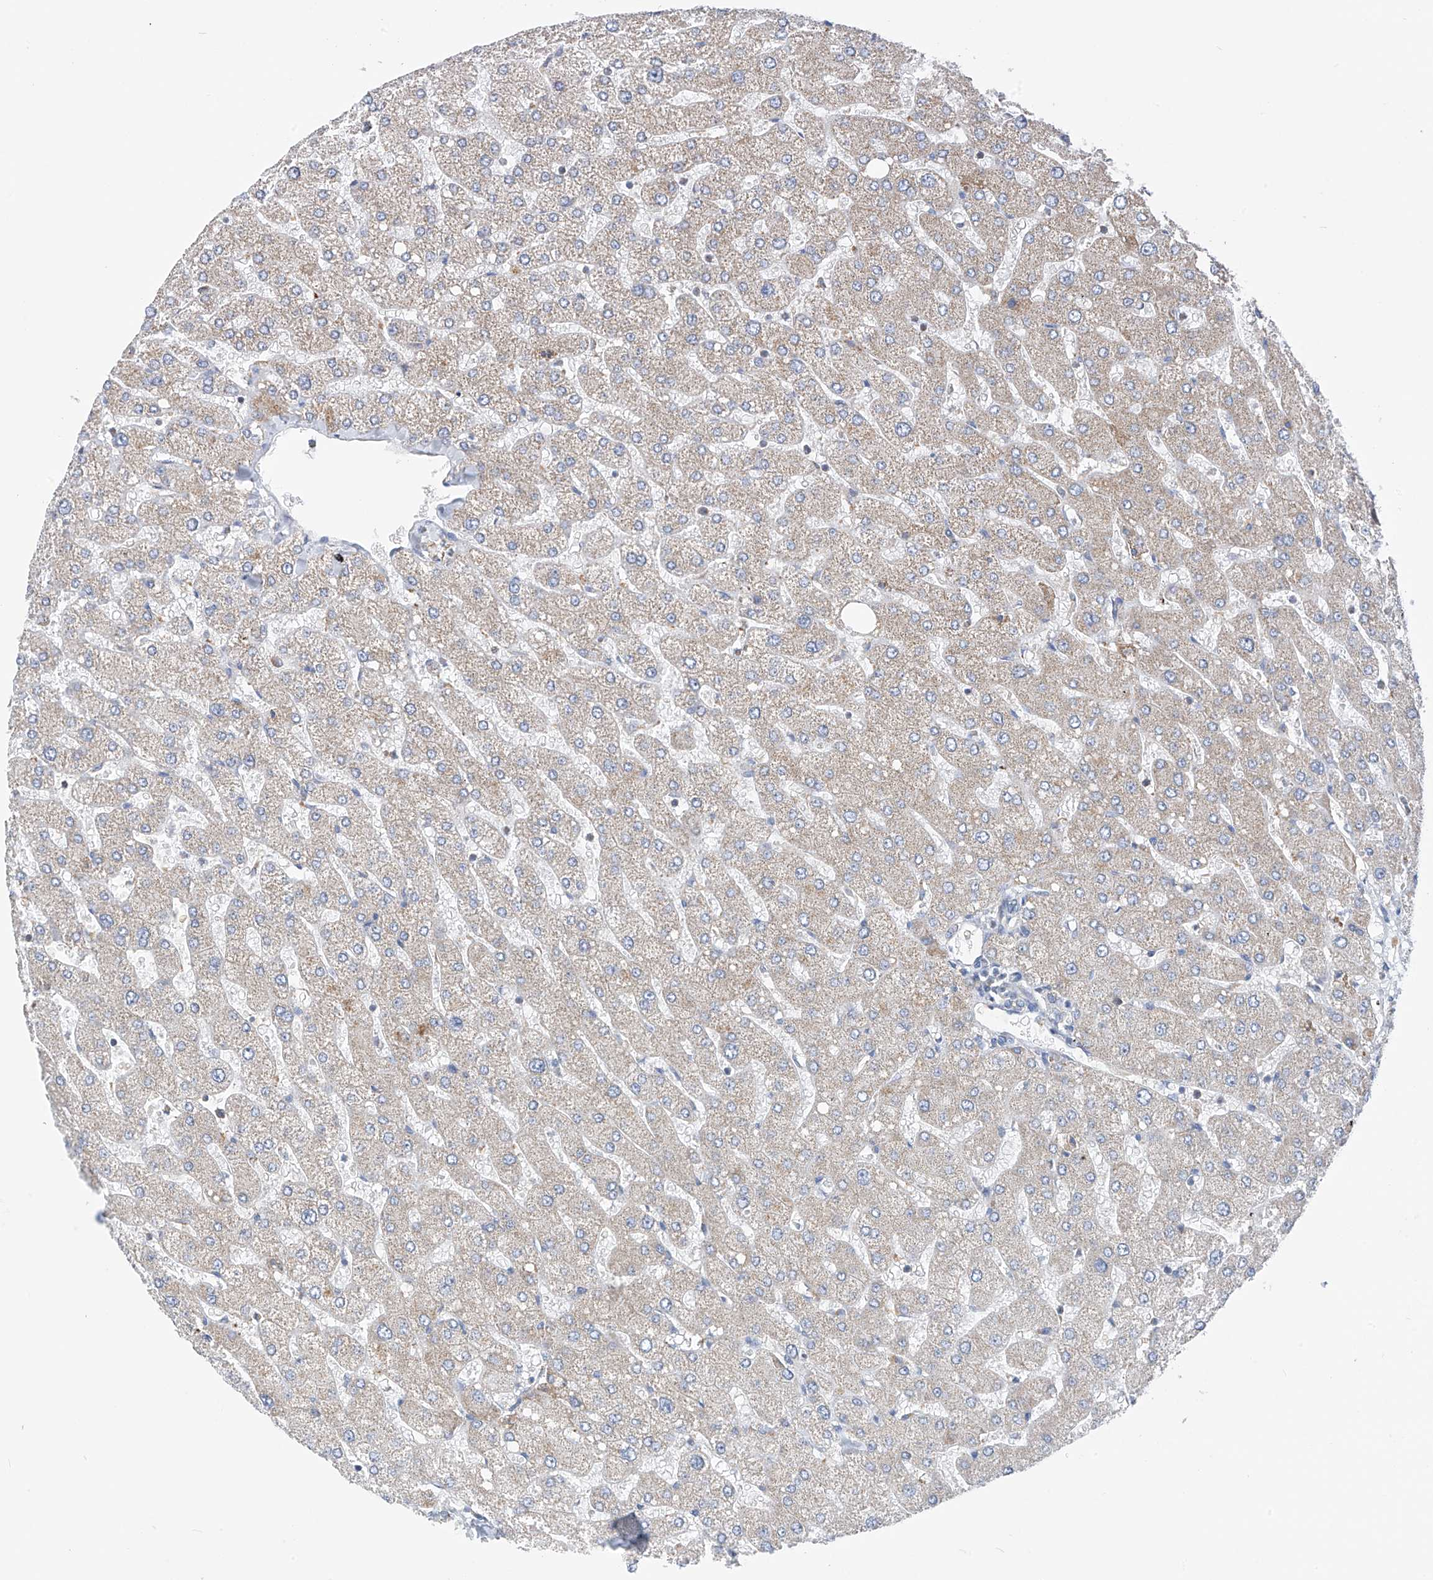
{"staining": {"intensity": "negative", "quantity": "none", "location": "none"}, "tissue": "liver", "cell_type": "Cholangiocytes", "image_type": "normal", "snomed": [{"axis": "morphology", "description": "Normal tissue, NOS"}, {"axis": "topography", "description": "Liver"}], "caption": "Benign liver was stained to show a protein in brown. There is no significant expression in cholangiocytes.", "gene": "SYN3", "patient": {"sex": "male", "age": 55}}